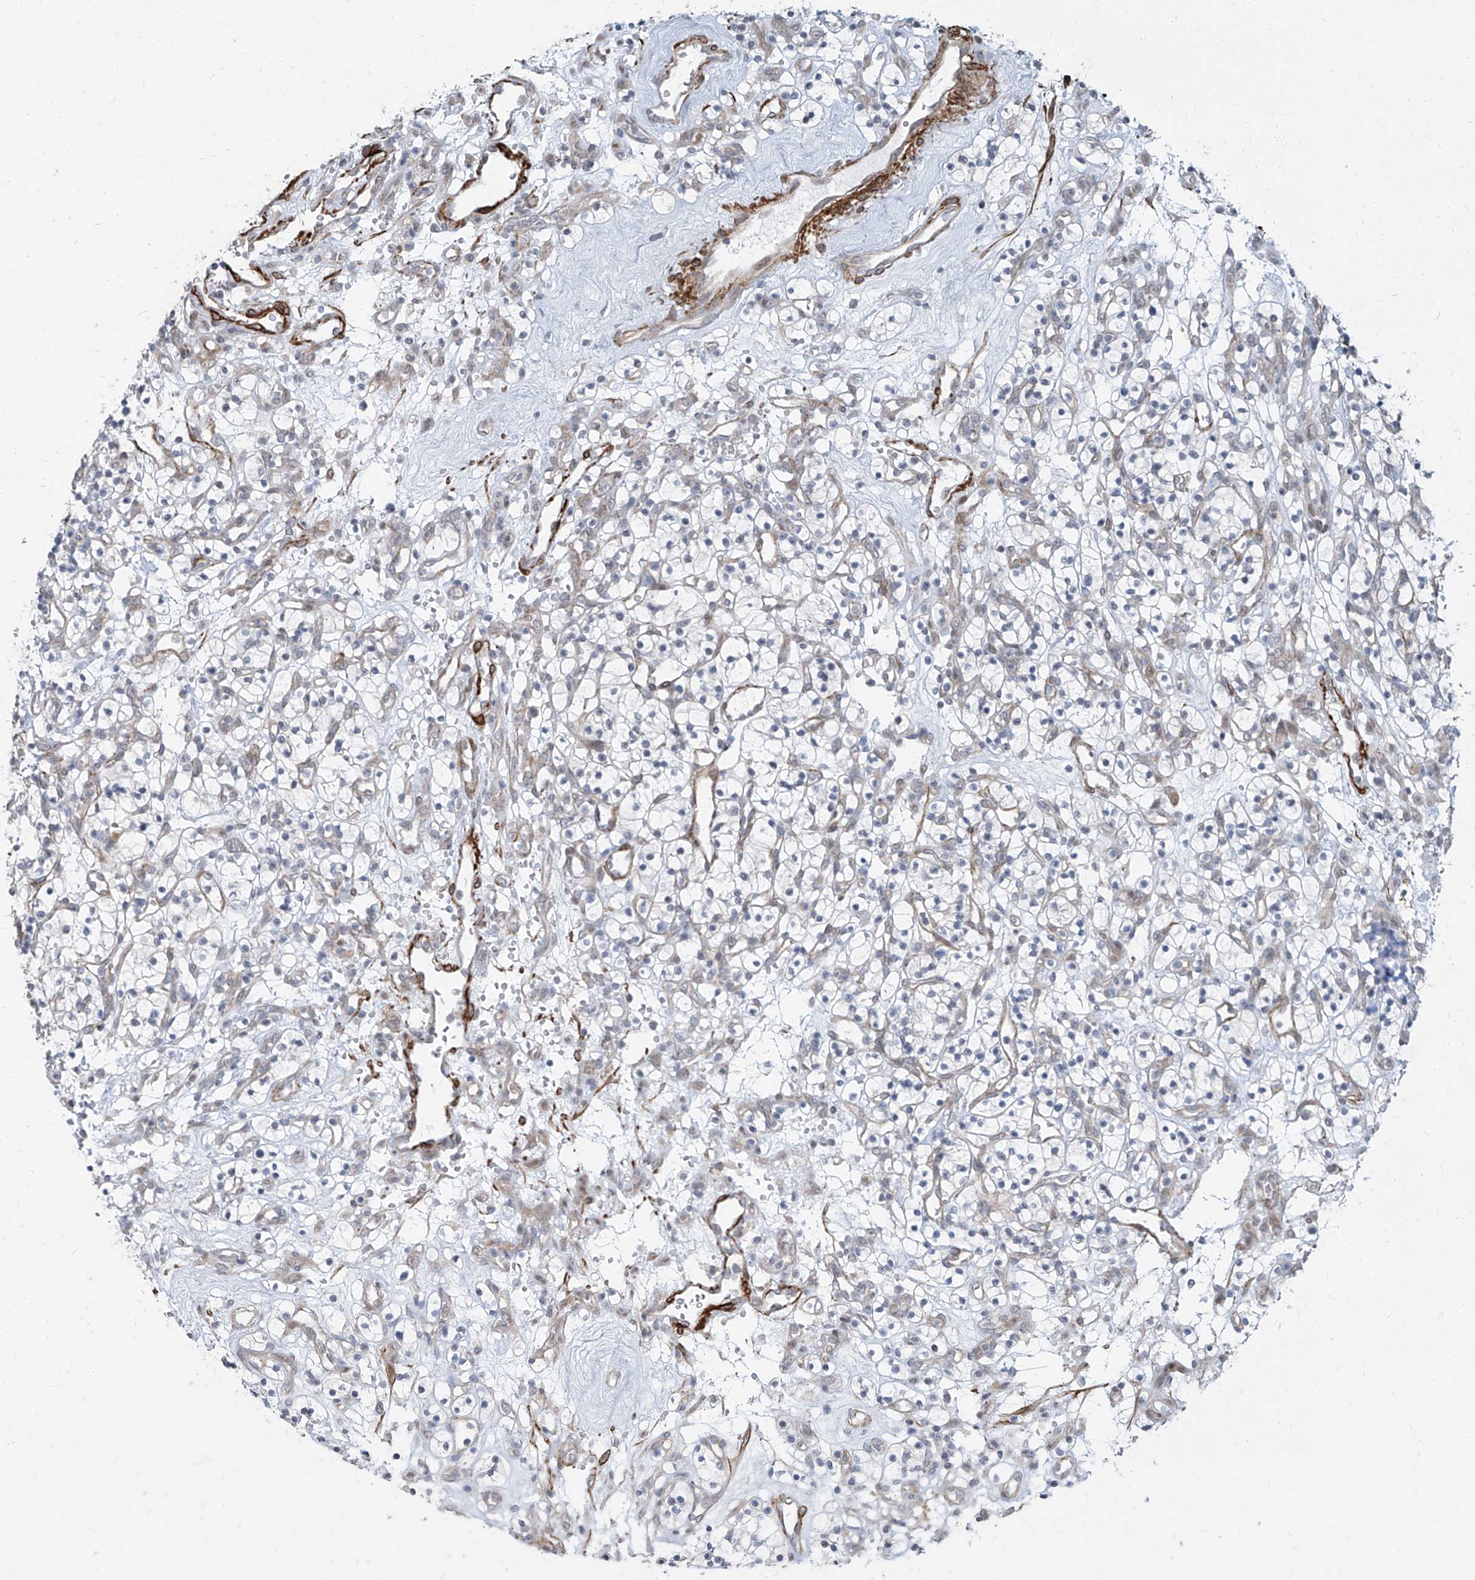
{"staining": {"intensity": "negative", "quantity": "none", "location": "none"}, "tissue": "renal cancer", "cell_type": "Tumor cells", "image_type": "cancer", "snomed": [{"axis": "morphology", "description": "Adenocarcinoma, NOS"}, {"axis": "topography", "description": "Kidney"}], "caption": "Immunohistochemical staining of human renal cancer demonstrates no significant staining in tumor cells.", "gene": "TXLNB", "patient": {"sex": "female", "age": 57}}